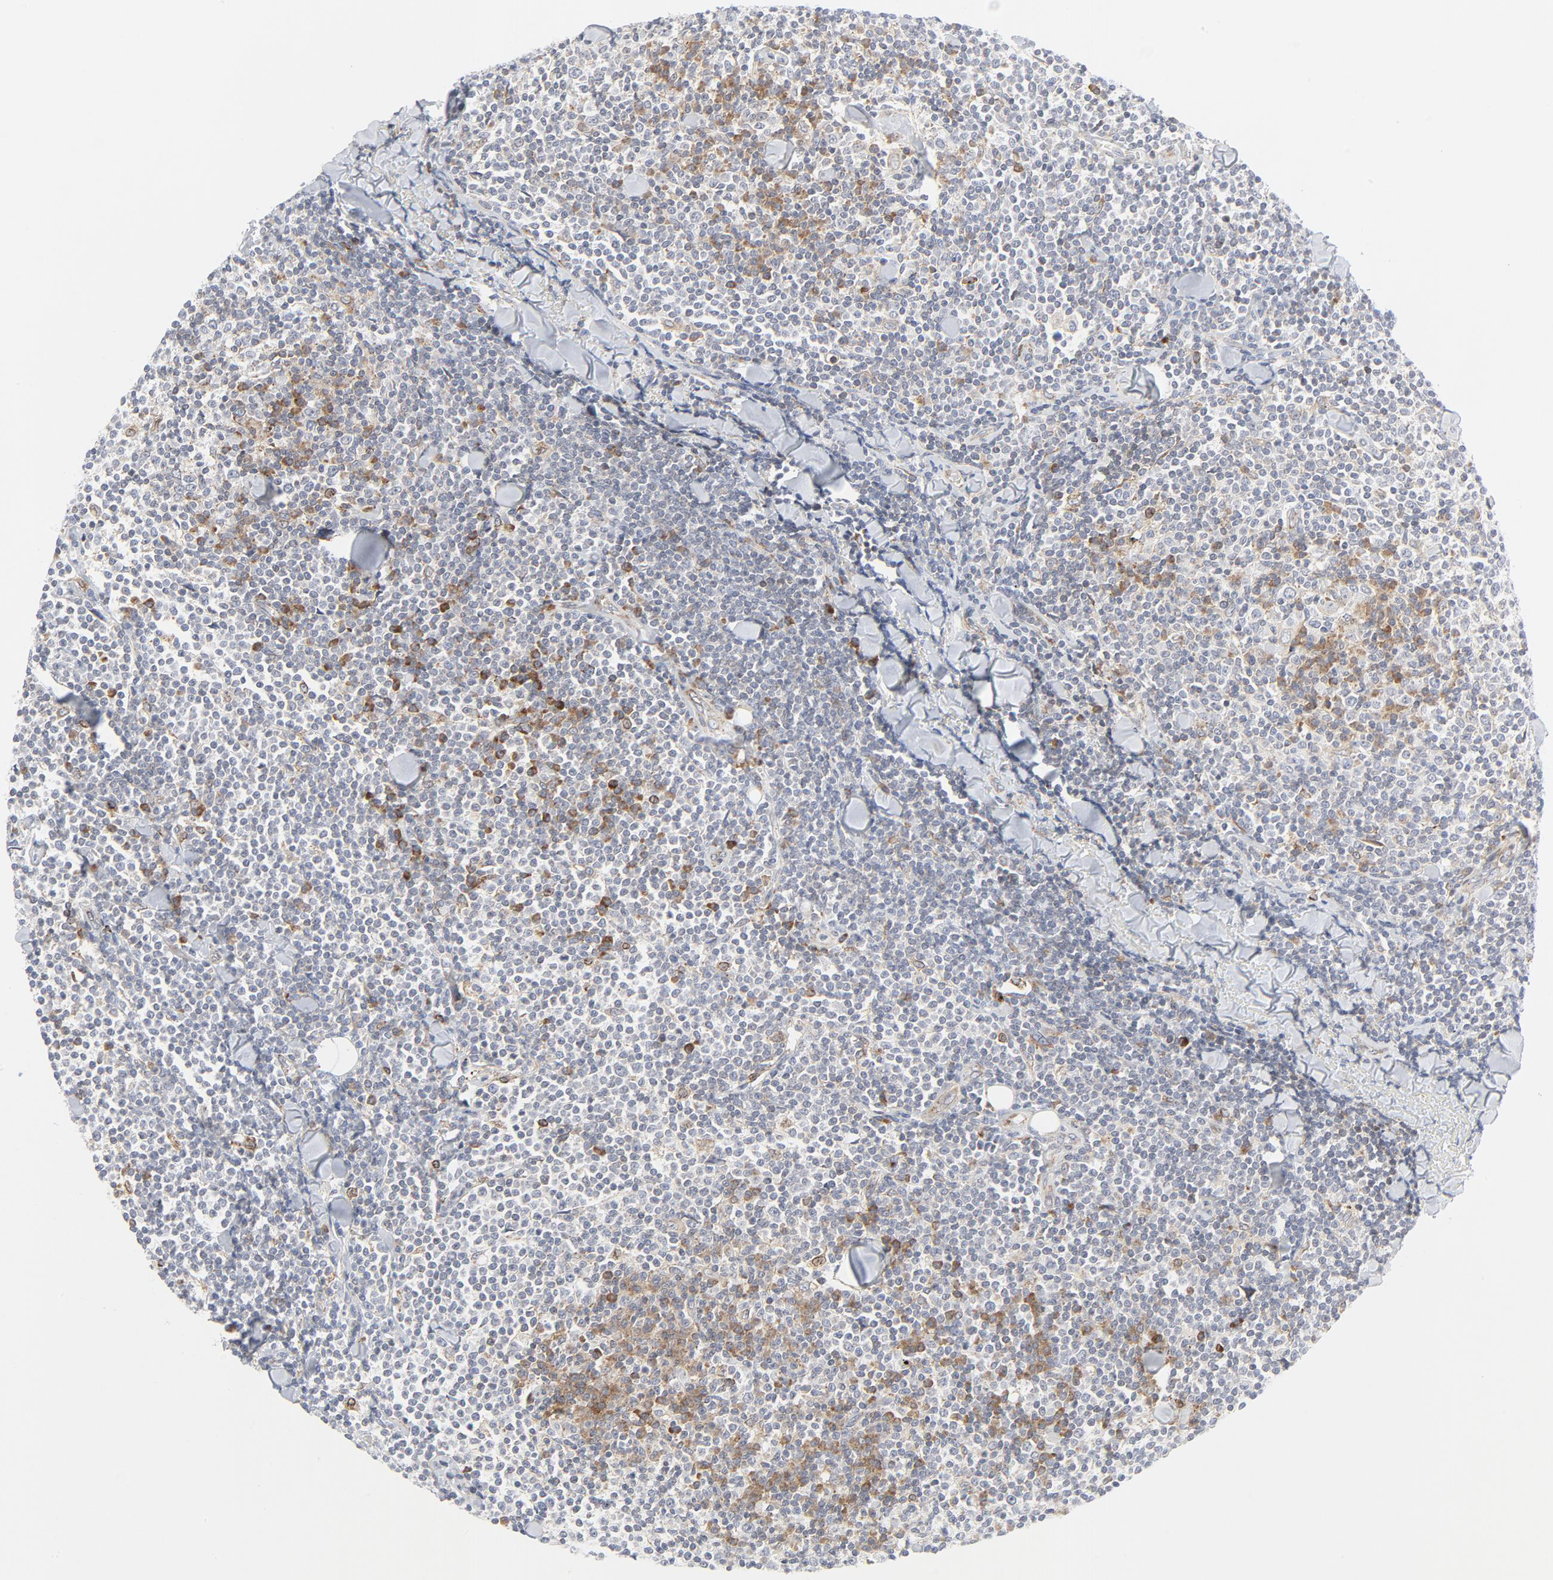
{"staining": {"intensity": "moderate", "quantity": "25%-75%", "location": "cytoplasmic/membranous"}, "tissue": "lymphoma", "cell_type": "Tumor cells", "image_type": "cancer", "snomed": [{"axis": "morphology", "description": "Malignant lymphoma, non-Hodgkin's type, Low grade"}, {"axis": "topography", "description": "Soft tissue"}], "caption": "Immunohistochemical staining of malignant lymphoma, non-Hodgkin's type (low-grade) reveals moderate cytoplasmic/membranous protein positivity in about 25%-75% of tumor cells. The staining was performed using DAB (3,3'-diaminobenzidine), with brown indicating positive protein expression. Nuclei are stained blue with hematoxylin.", "gene": "LRP6", "patient": {"sex": "male", "age": 92}}